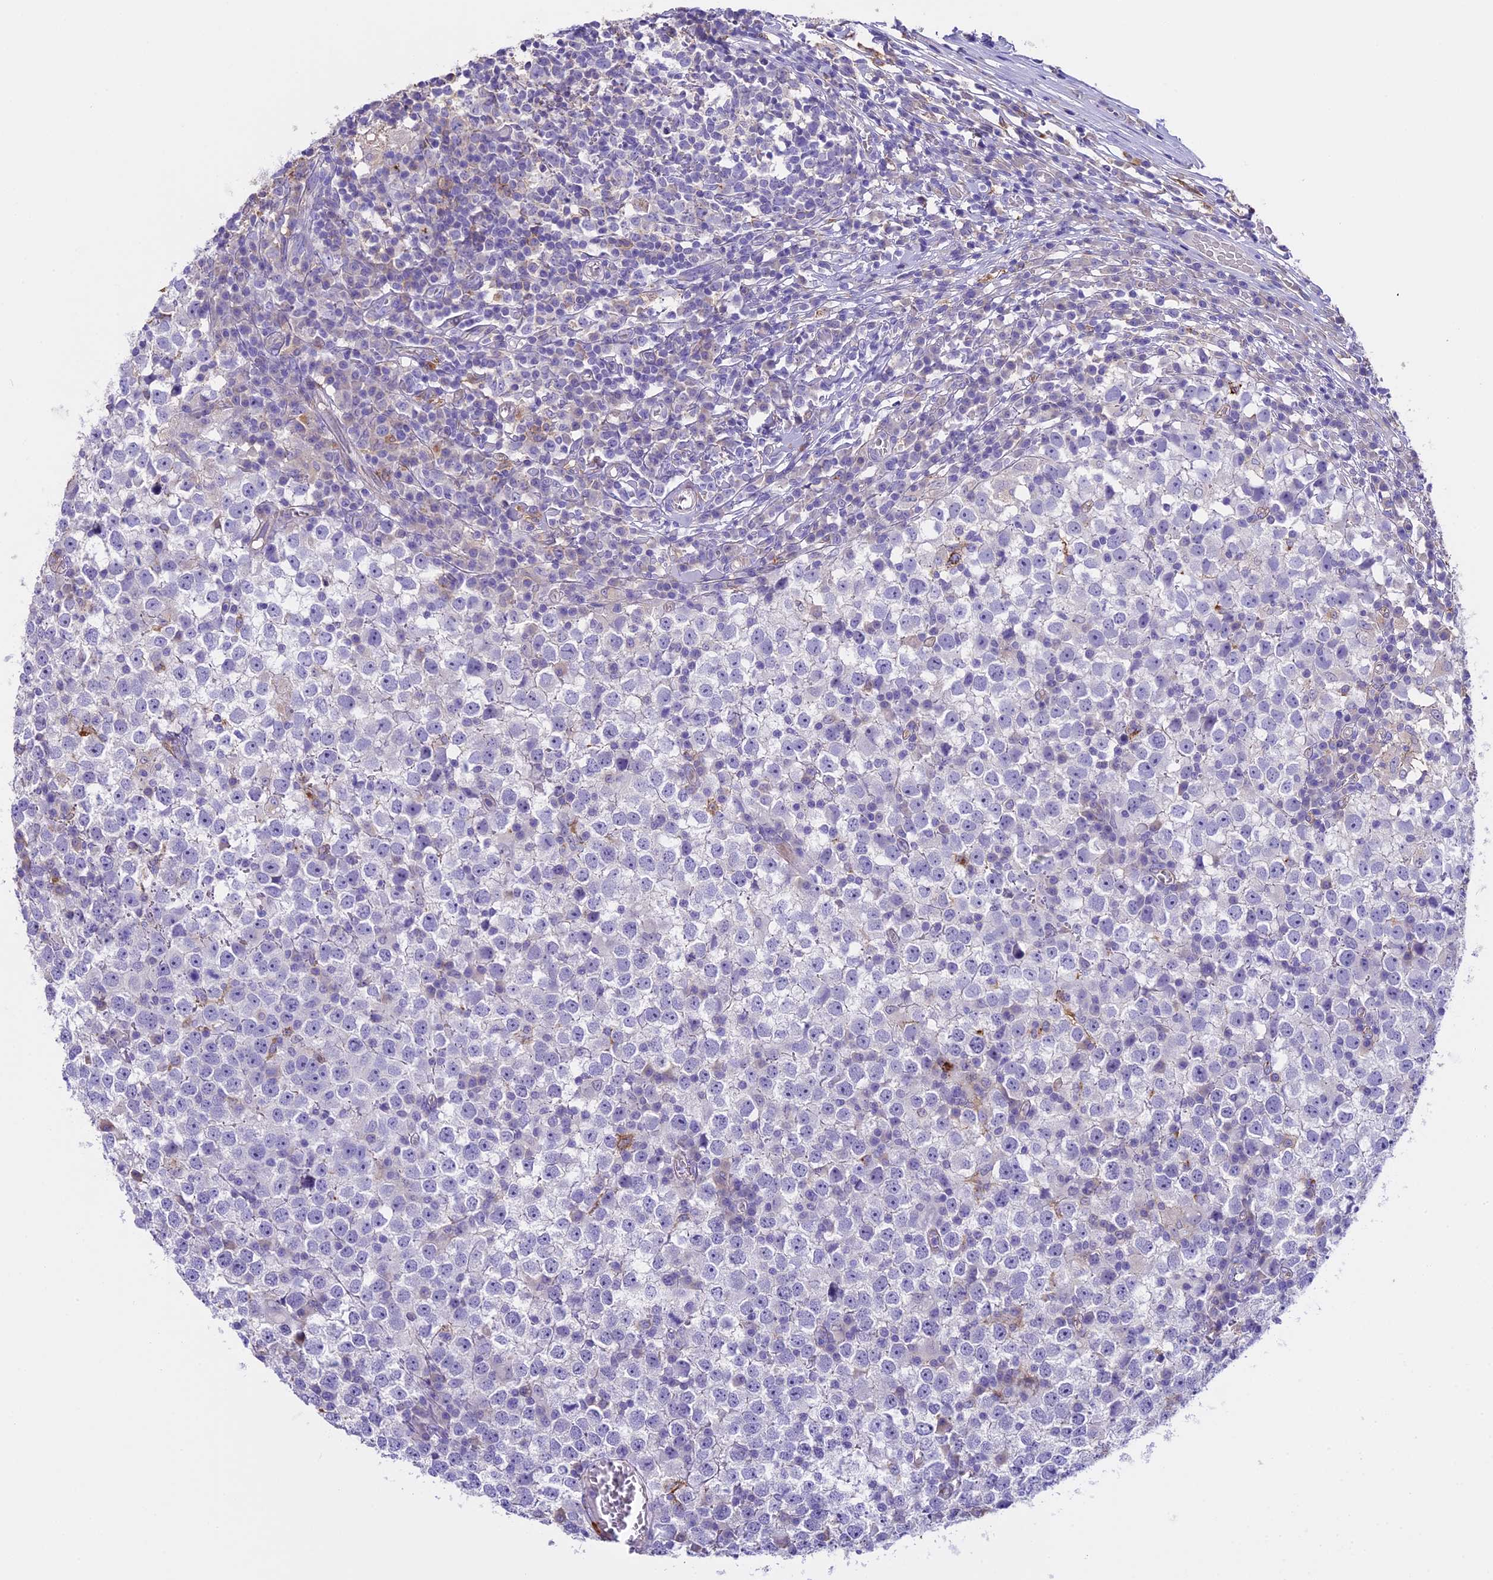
{"staining": {"intensity": "negative", "quantity": "none", "location": "none"}, "tissue": "testis cancer", "cell_type": "Tumor cells", "image_type": "cancer", "snomed": [{"axis": "morphology", "description": "Seminoma, NOS"}, {"axis": "topography", "description": "Testis"}], "caption": "Immunohistochemistry (IHC) of testis cancer (seminoma) reveals no staining in tumor cells.", "gene": "NOD2", "patient": {"sex": "male", "age": 65}}